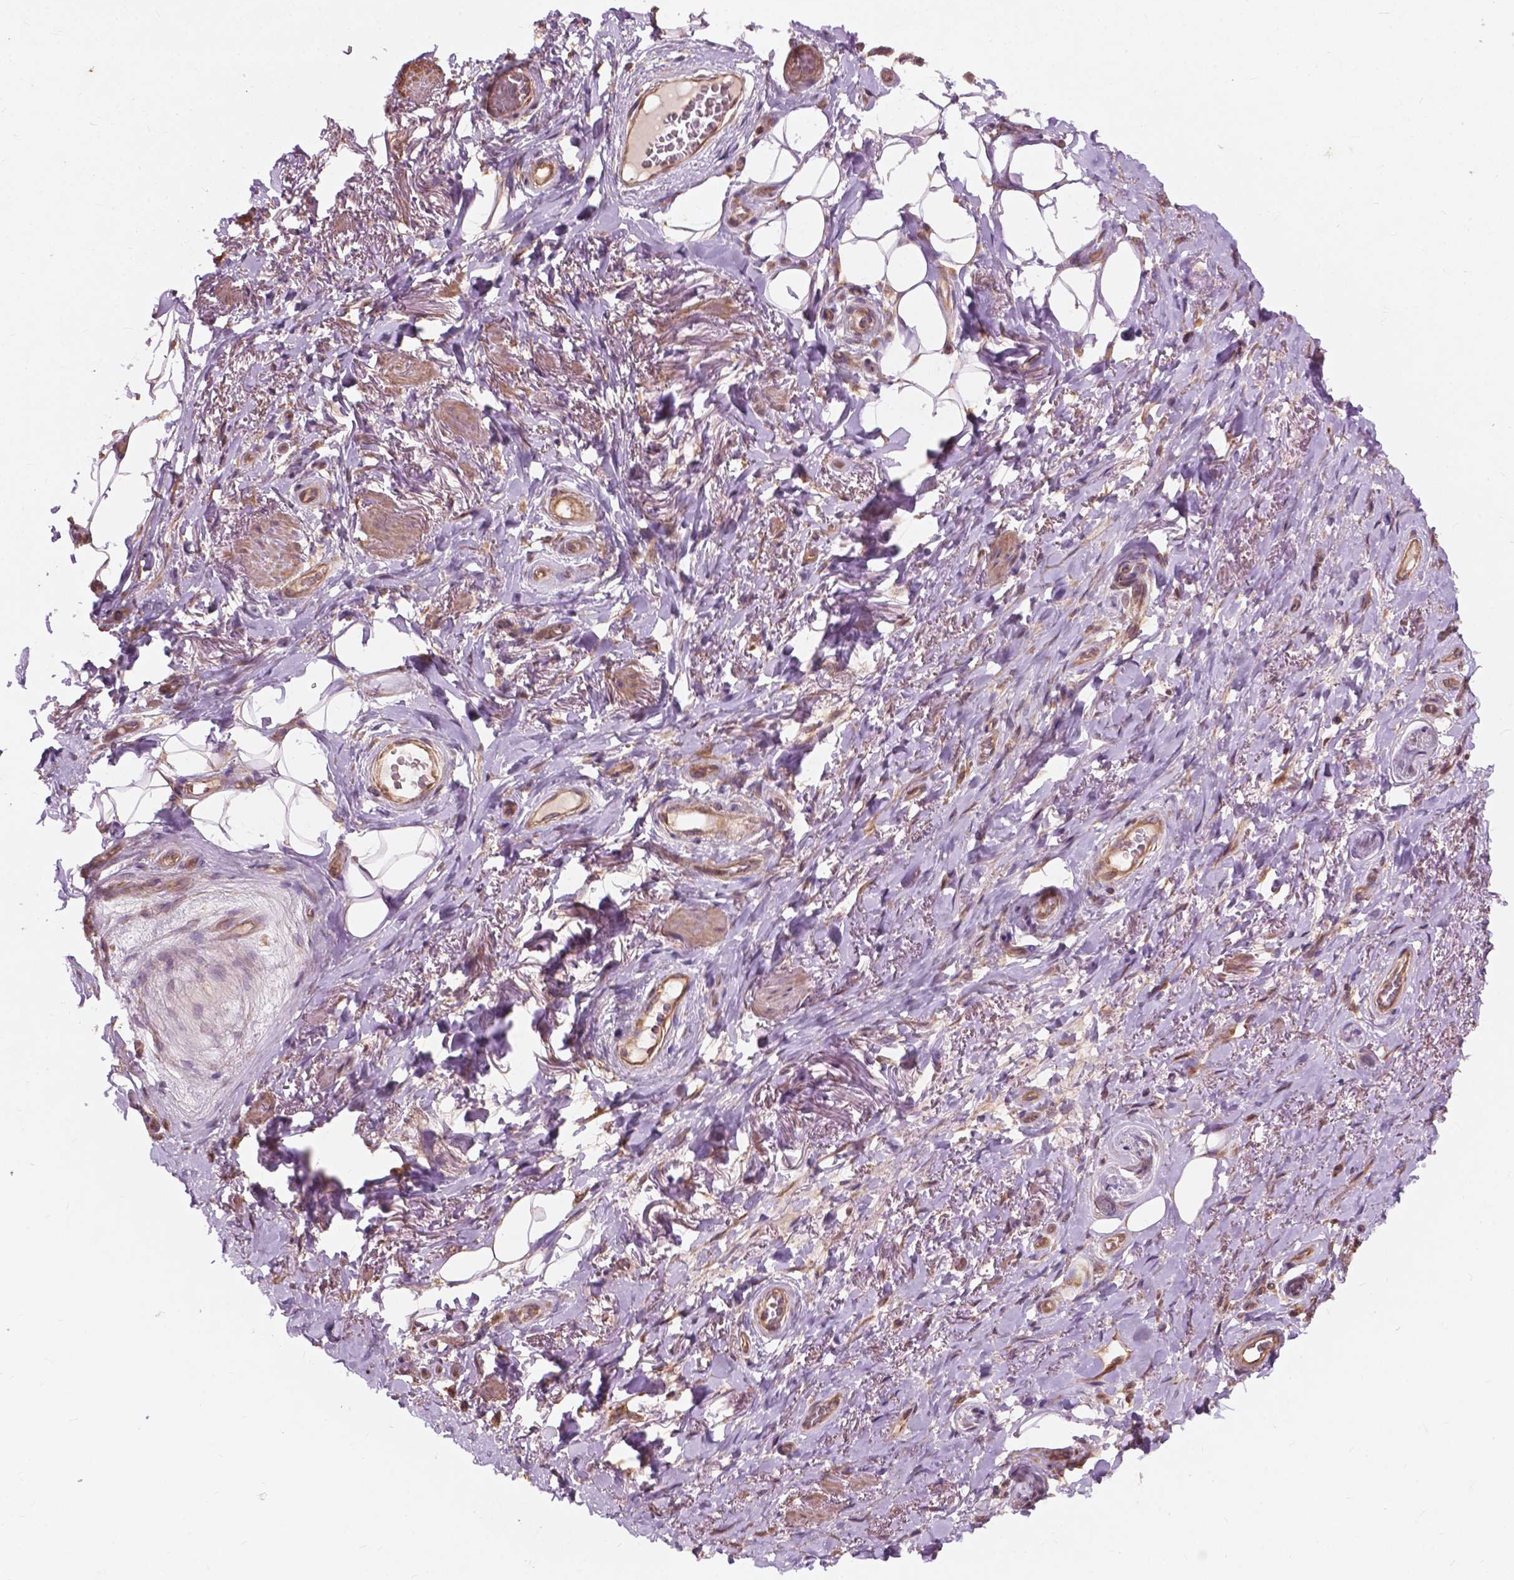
{"staining": {"intensity": "moderate", "quantity": "25%-75%", "location": "cytoplasmic/membranous"}, "tissue": "adipose tissue", "cell_type": "Adipocytes", "image_type": "normal", "snomed": [{"axis": "morphology", "description": "Normal tissue, NOS"}, {"axis": "topography", "description": "Anal"}, {"axis": "topography", "description": "Peripheral nerve tissue"}], "caption": "DAB (3,3'-diaminobenzidine) immunohistochemical staining of normal human adipose tissue displays moderate cytoplasmic/membranous protein expression in approximately 25%-75% of adipocytes.", "gene": "CDC42BPA", "patient": {"sex": "male", "age": 53}}